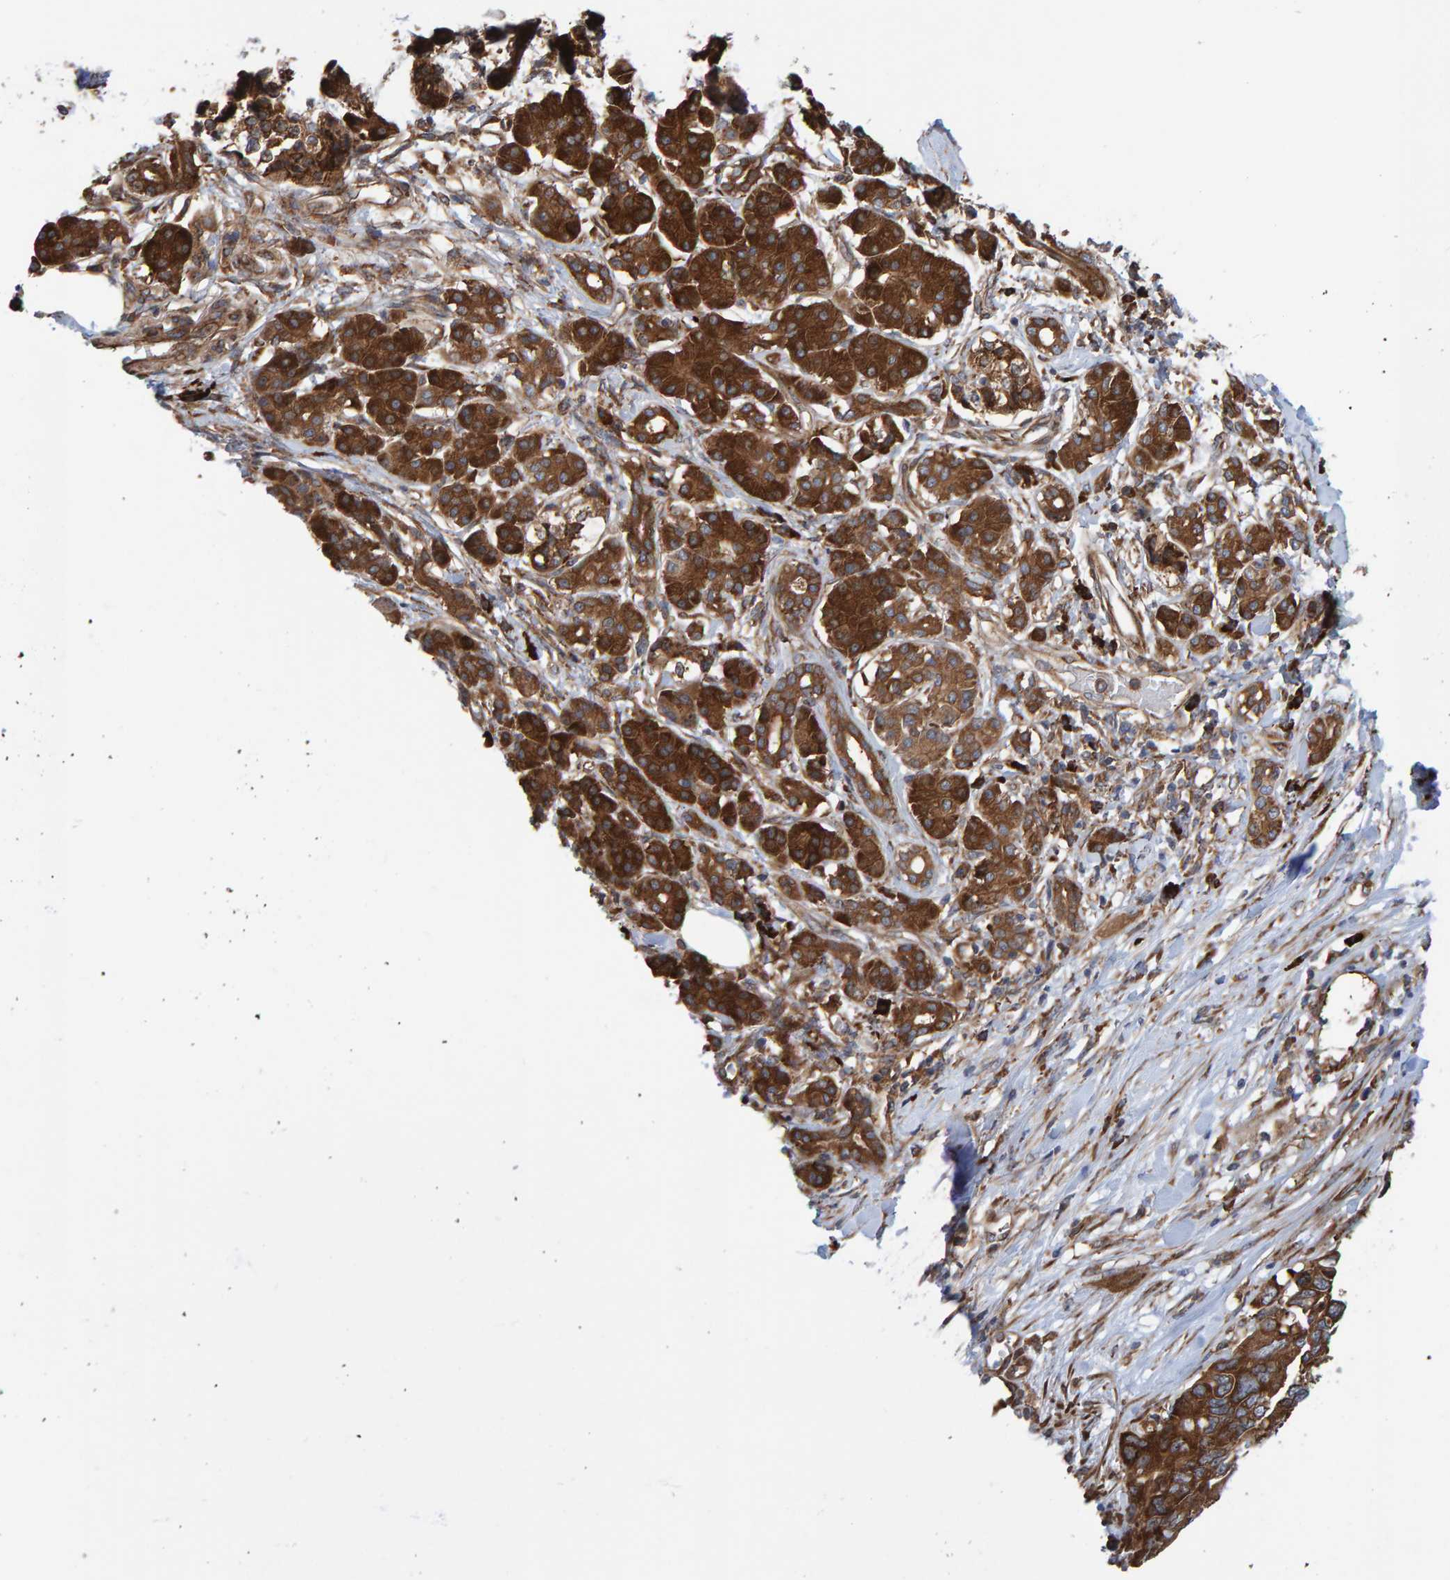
{"staining": {"intensity": "strong", "quantity": ">75%", "location": "cytoplasmic/membranous"}, "tissue": "pancreatic cancer", "cell_type": "Tumor cells", "image_type": "cancer", "snomed": [{"axis": "morphology", "description": "Adenocarcinoma, NOS"}, {"axis": "topography", "description": "Pancreas"}], "caption": "High-power microscopy captured an immunohistochemistry (IHC) image of pancreatic cancer (adenocarcinoma), revealing strong cytoplasmic/membranous expression in approximately >75% of tumor cells. The staining was performed using DAB, with brown indicating positive protein expression. Nuclei are stained blue with hematoxylin.", "gene": "KIAA0753", "patient": {"sex": "female", "age": 56}}